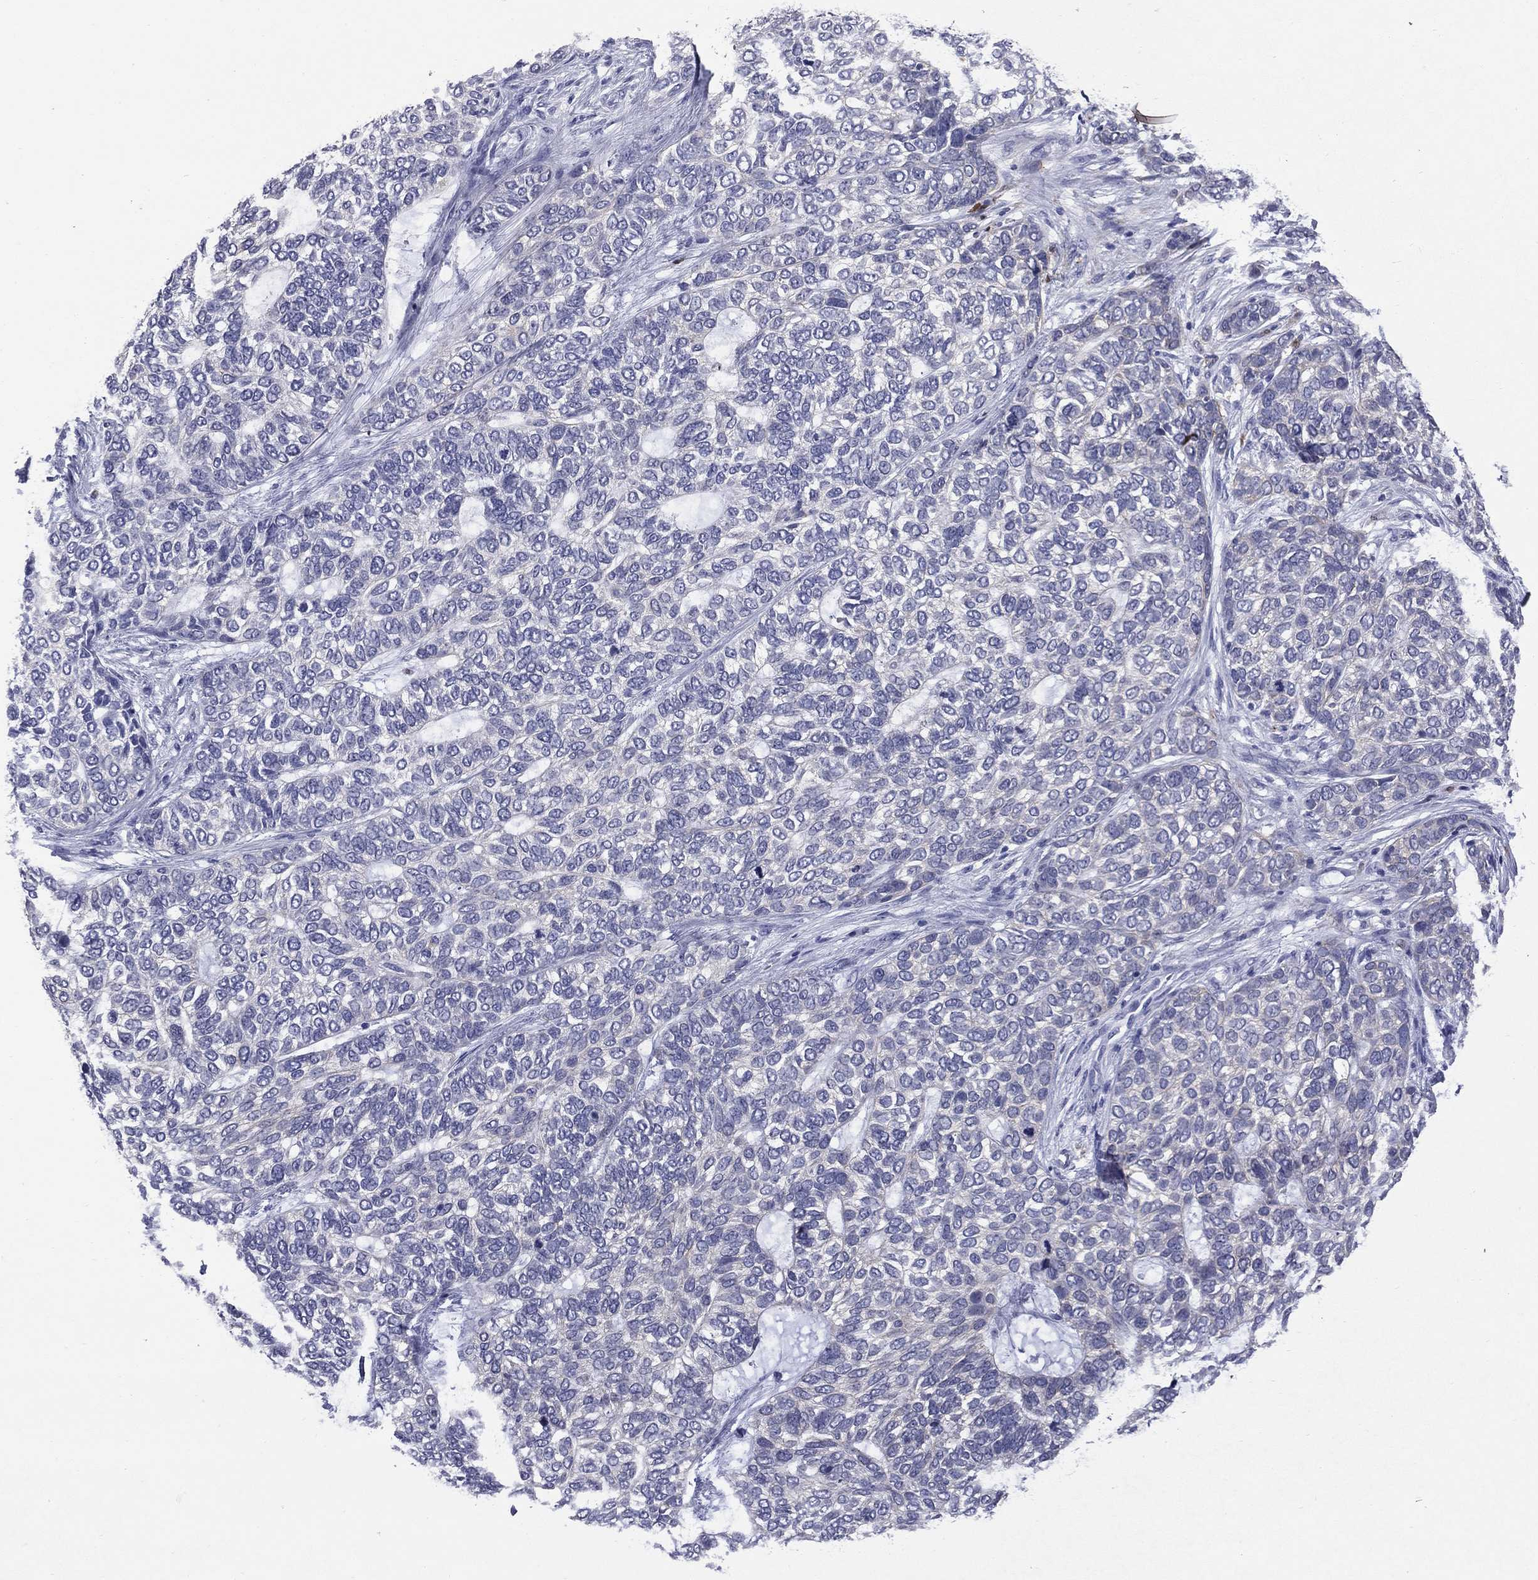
{"staining": {"intensity": "negative", "quantity": "none", "location": "none"}, "tissue": "skin cancer", "cell_type": "Tumor cells", "image_type": "cancer", "snomed": [{"axis": "morphology", "description": "Basal cell carcinoma"}, {"axis": "topography", "description": "Skin"}], "caption": "DAB immunohistochemical staining of basal cell carcinoma (skin) reveals no significant expression in tumor cells.", "gene": "TRIM29", "patient": {"sex": "female", "age": 65}}